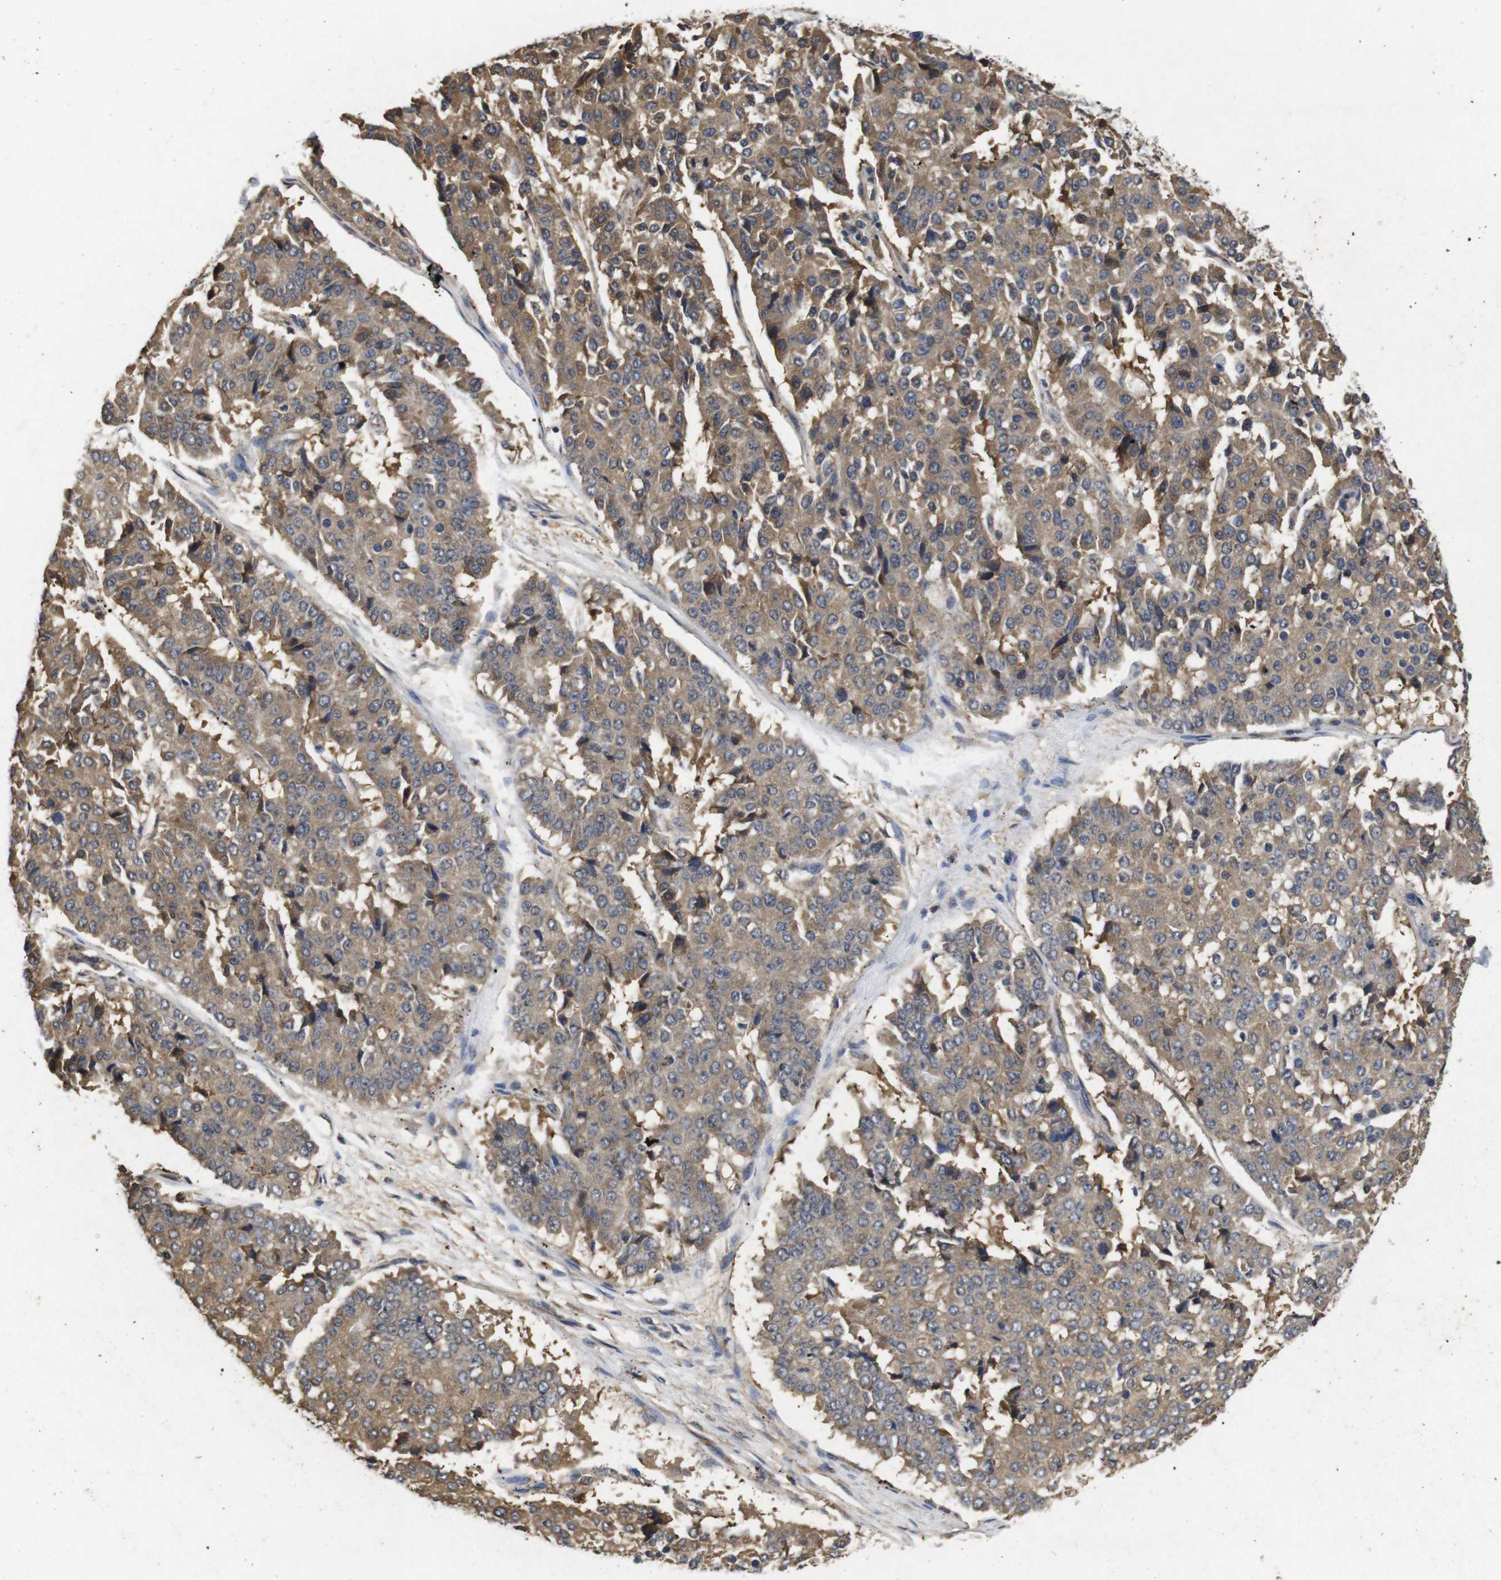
{"staining": {"intensity": "moderate", "quantity": ">75%", "location": "cytoplasmic/membranous"}, "tissue": "pancreatic cancer", "cell_type": "Tumor cells", "image_type": "cancer", "snomed": [{"axis": "morphology", "description": "Adenocarcinoma, NOS"}, {"axis": "topography", "description": "Pancreas"}], "caption": "Adenocarcinoma (pancreatic) stained with DAB (3,3'-diaminobenzidine) immunohistochemistry (IHC) shows medium levels of moderate cytoplasmic/membranous positivity in about >75% of tumor cells.", "gene": "SUMO3", "patient": {"sex": "male", "age": 50}}